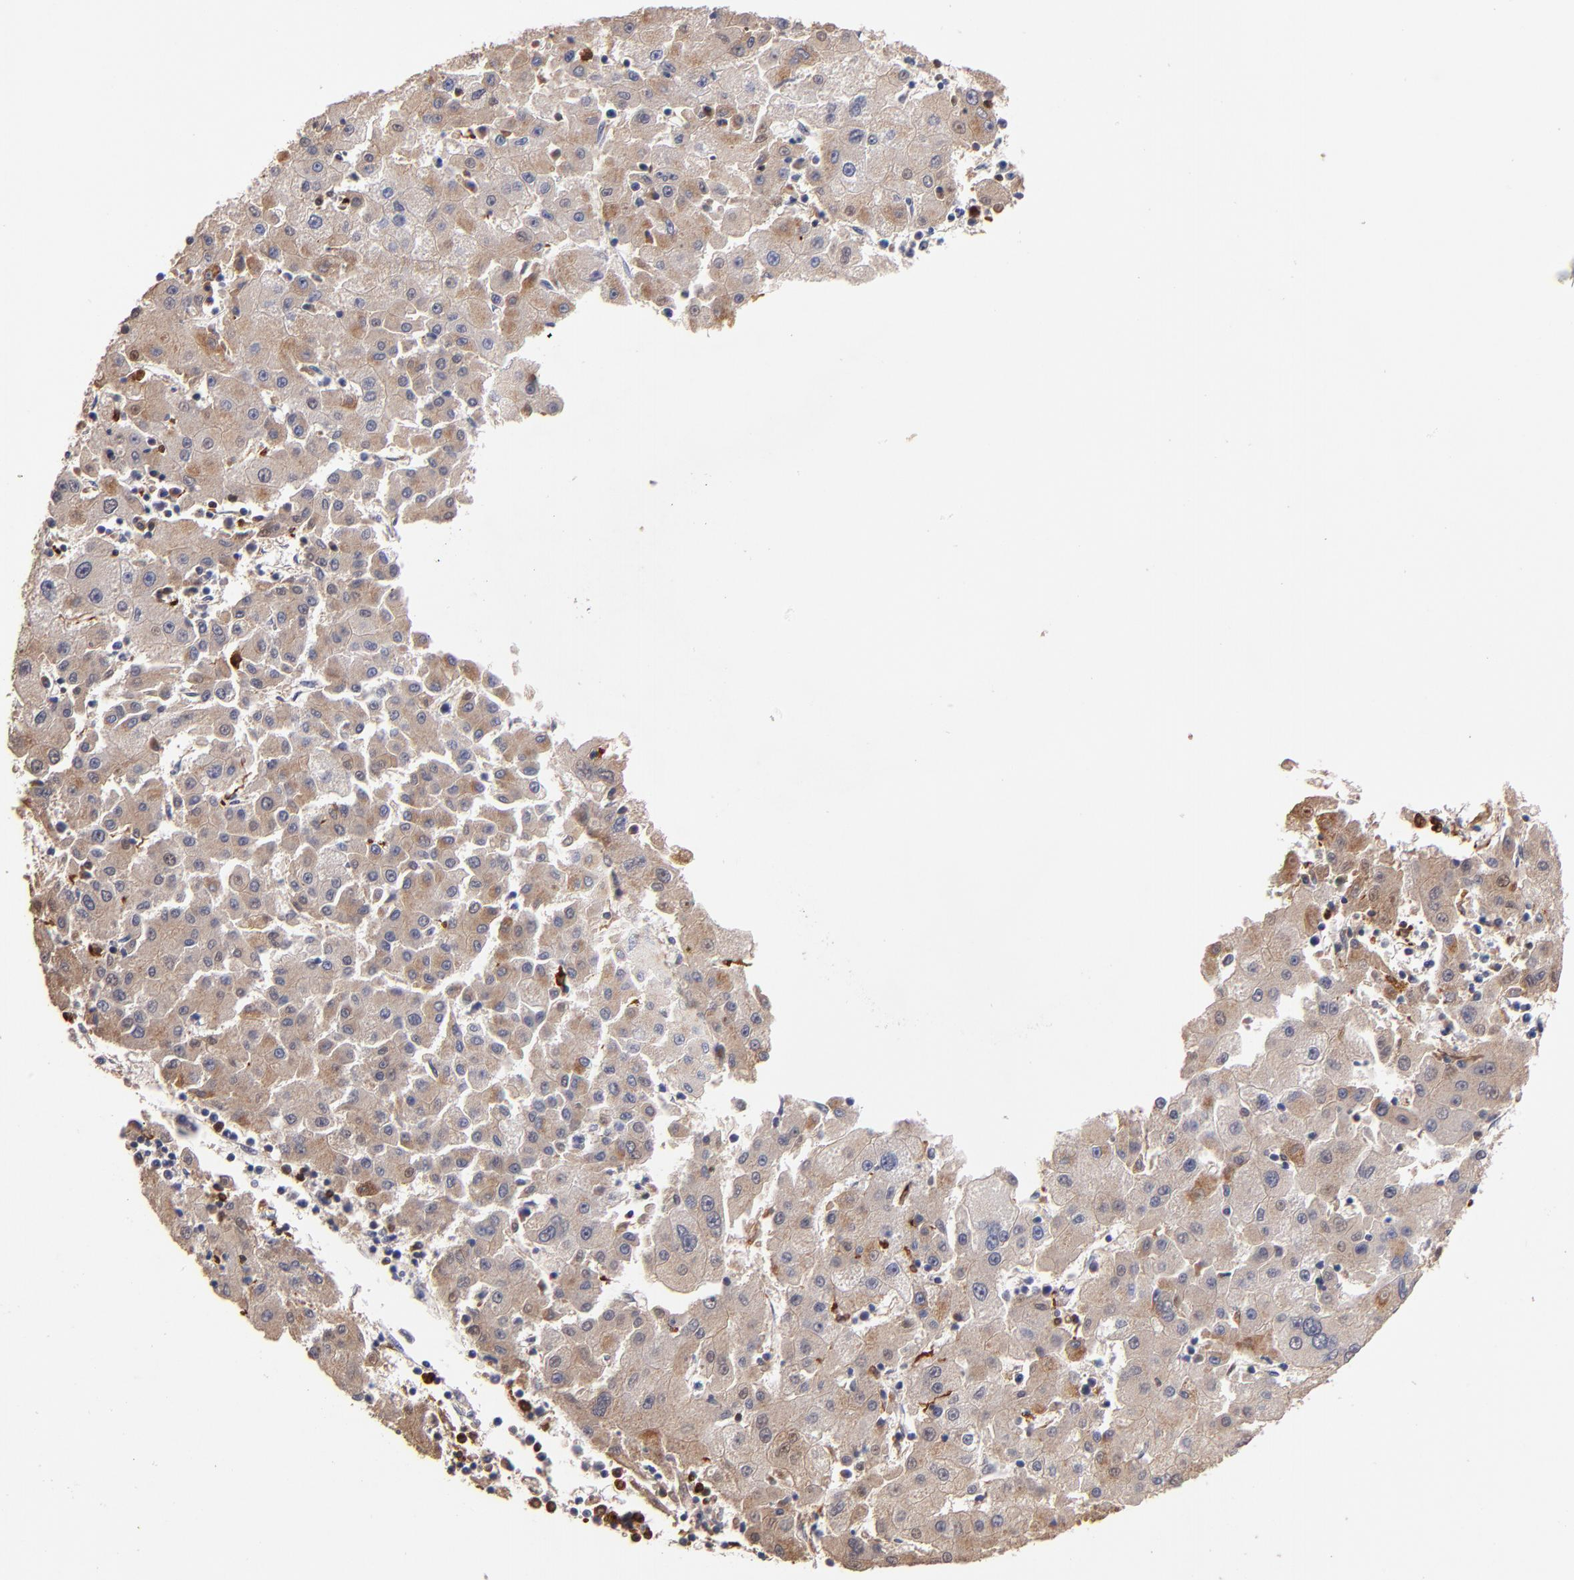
{"staining": {"intensity": "weak", "quantity": ">75%", "location": "cytoplasmic/membranous"}, "tissue": "liver cancer", "cell_type": "Tumor cells", "image_type": "cancer", "snomed": [{"axis": "morphology", "description": "Carcinoma, Hepatocellular, NOS"}, {"axis": "topography", "description": "Liver"}], "caption": "The immunohistochemical stain labels weak cytoplasmic/membranous staining in tumor cells of hepatocellular carcinoma (liver) tissue.", "gene": "DIABLO", "patient": {"sex": "male", "age": 72}}